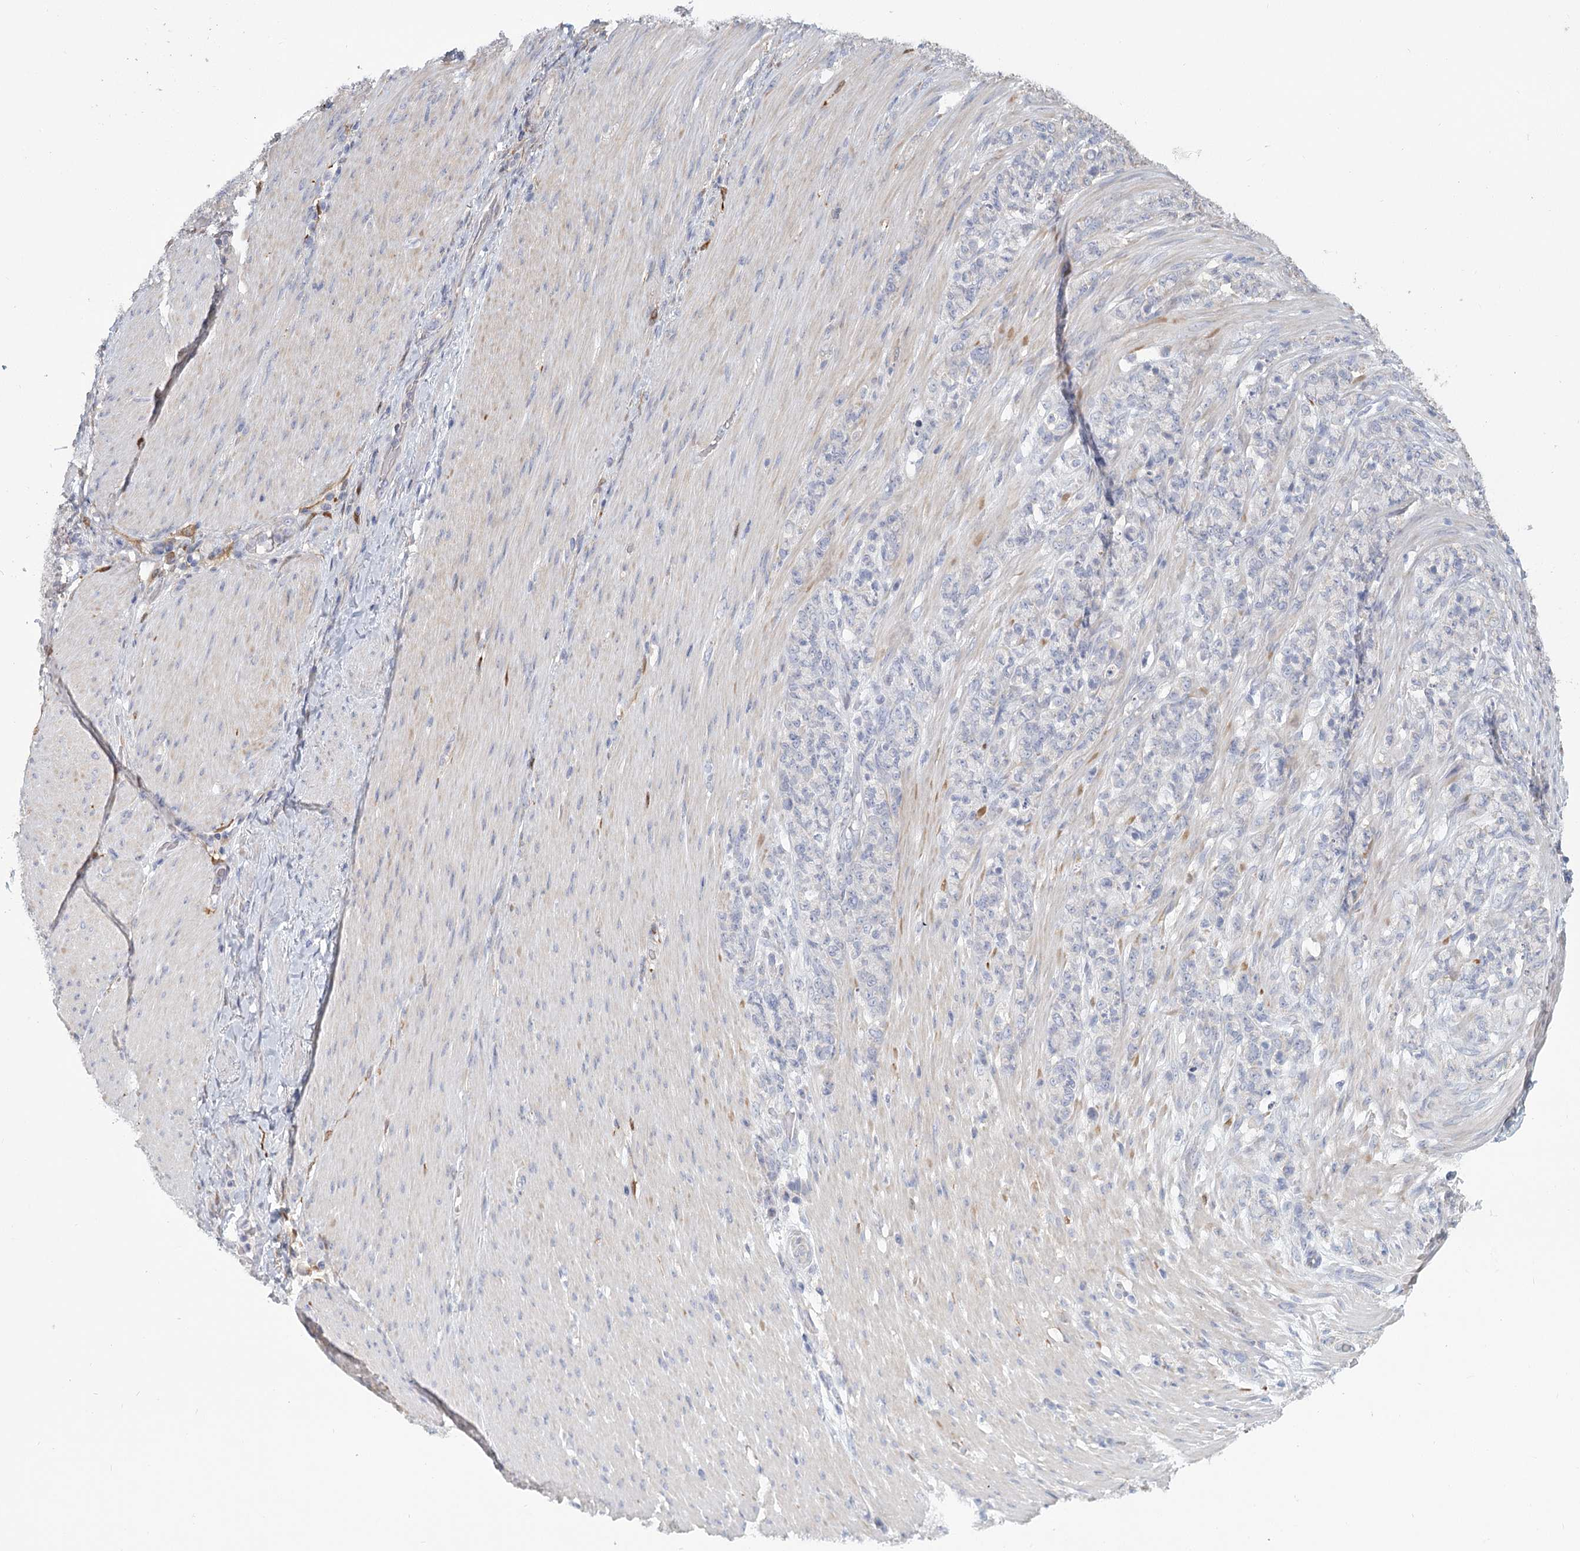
{"staining": {"intensity": "negative", "quantity": "none", "location": "none"}, "tissue": "stomach cancer", "cell_type": "Tumor cells", "image_type": "cancer", "snomed": [{"axis": "morphology", "description": "Adenocarcinoma, NOS"}, {"axis": "topography", "description": "Stomach"}], "caption": "Stomach cancer (adenocarcinoma) was stained to show a protein in brown. There is no significant positivity in tumor cells.", "gene": "CNTLN", "patient": {"sex": "female", "age": 79}}